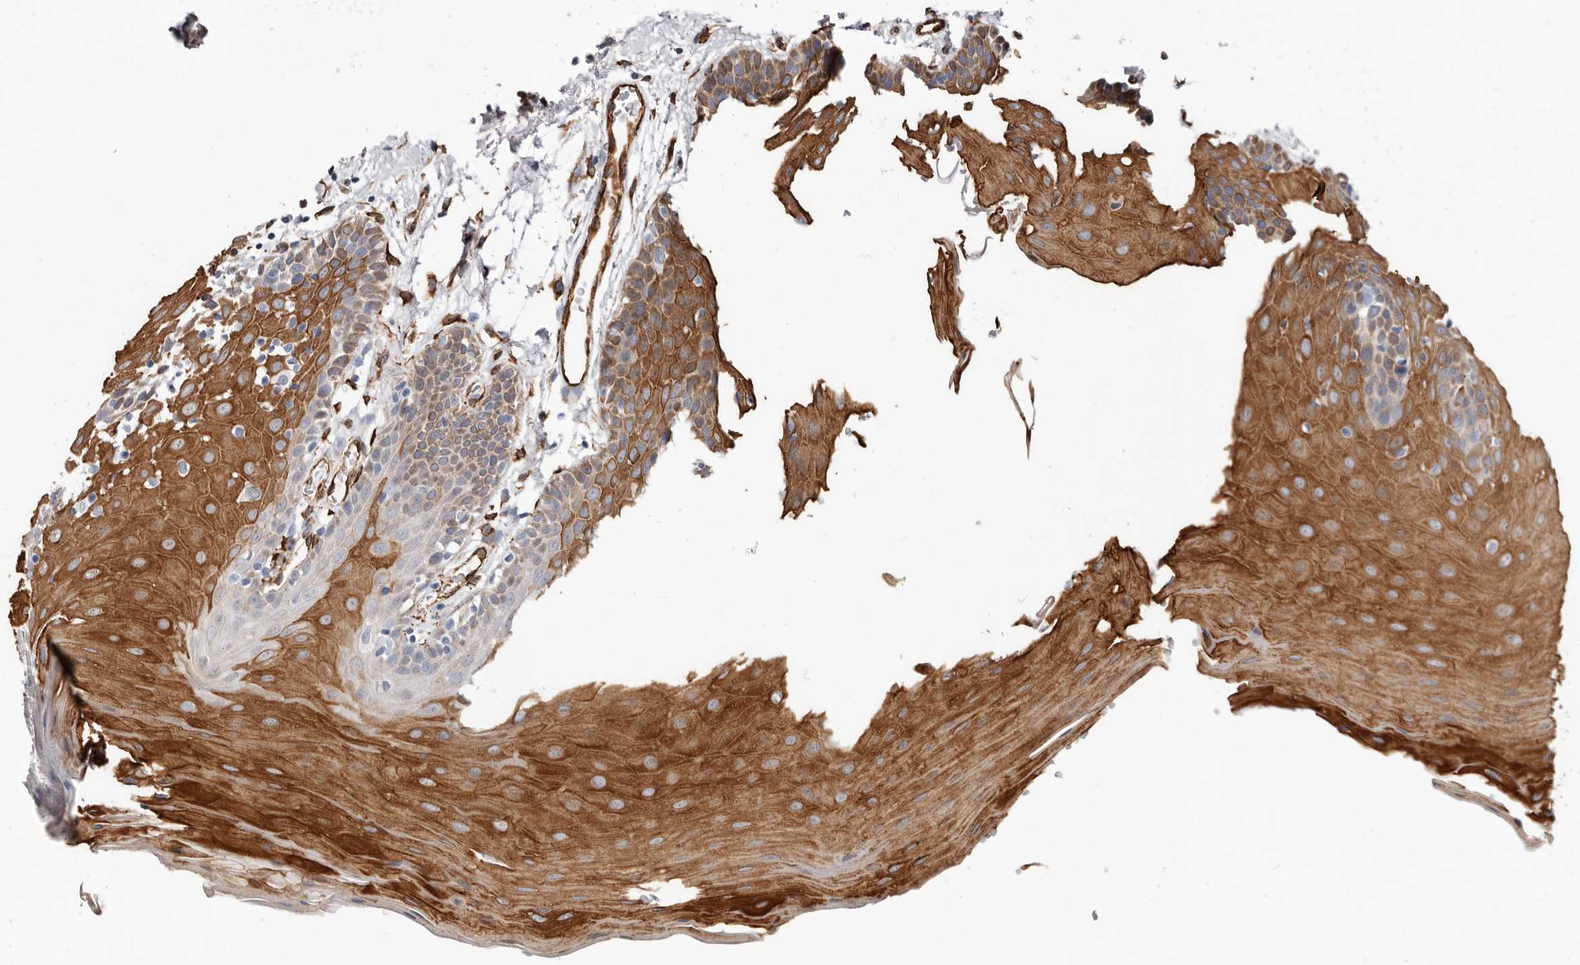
{"staining": {"intensity": "moderate", "quantity": "25%-75%", "location": "cytoplasmic/membranous"}, "tissue": "oral mucosa", "cell_type": "Squamous epithelial cells", "image_type": "normal", "snomed": [{"axis": "morphology", "description": "Normal tissue, NOS"}, {"axis": "morphology", "description": "Squamous cell carcinoma, NOS"}, {"axis": "topography", "description": "Skeletal muscle"}, {"axis": "topography", "description": "Oral tissue"}, {"axis": "topography", "description": "Salivary gland"}, {"axis": "topography", "description": "Head-Neck"}], "caption": "About 25%-75% of squamous epithelial cells in unremarkable human oral mucosa demonstrate moderate cytoplasmic/membranous protein expression as visualized by brown immunohistochemical staining.", "gene": "SEMA3E", "patient": {"sex": "male", "age": 54}}